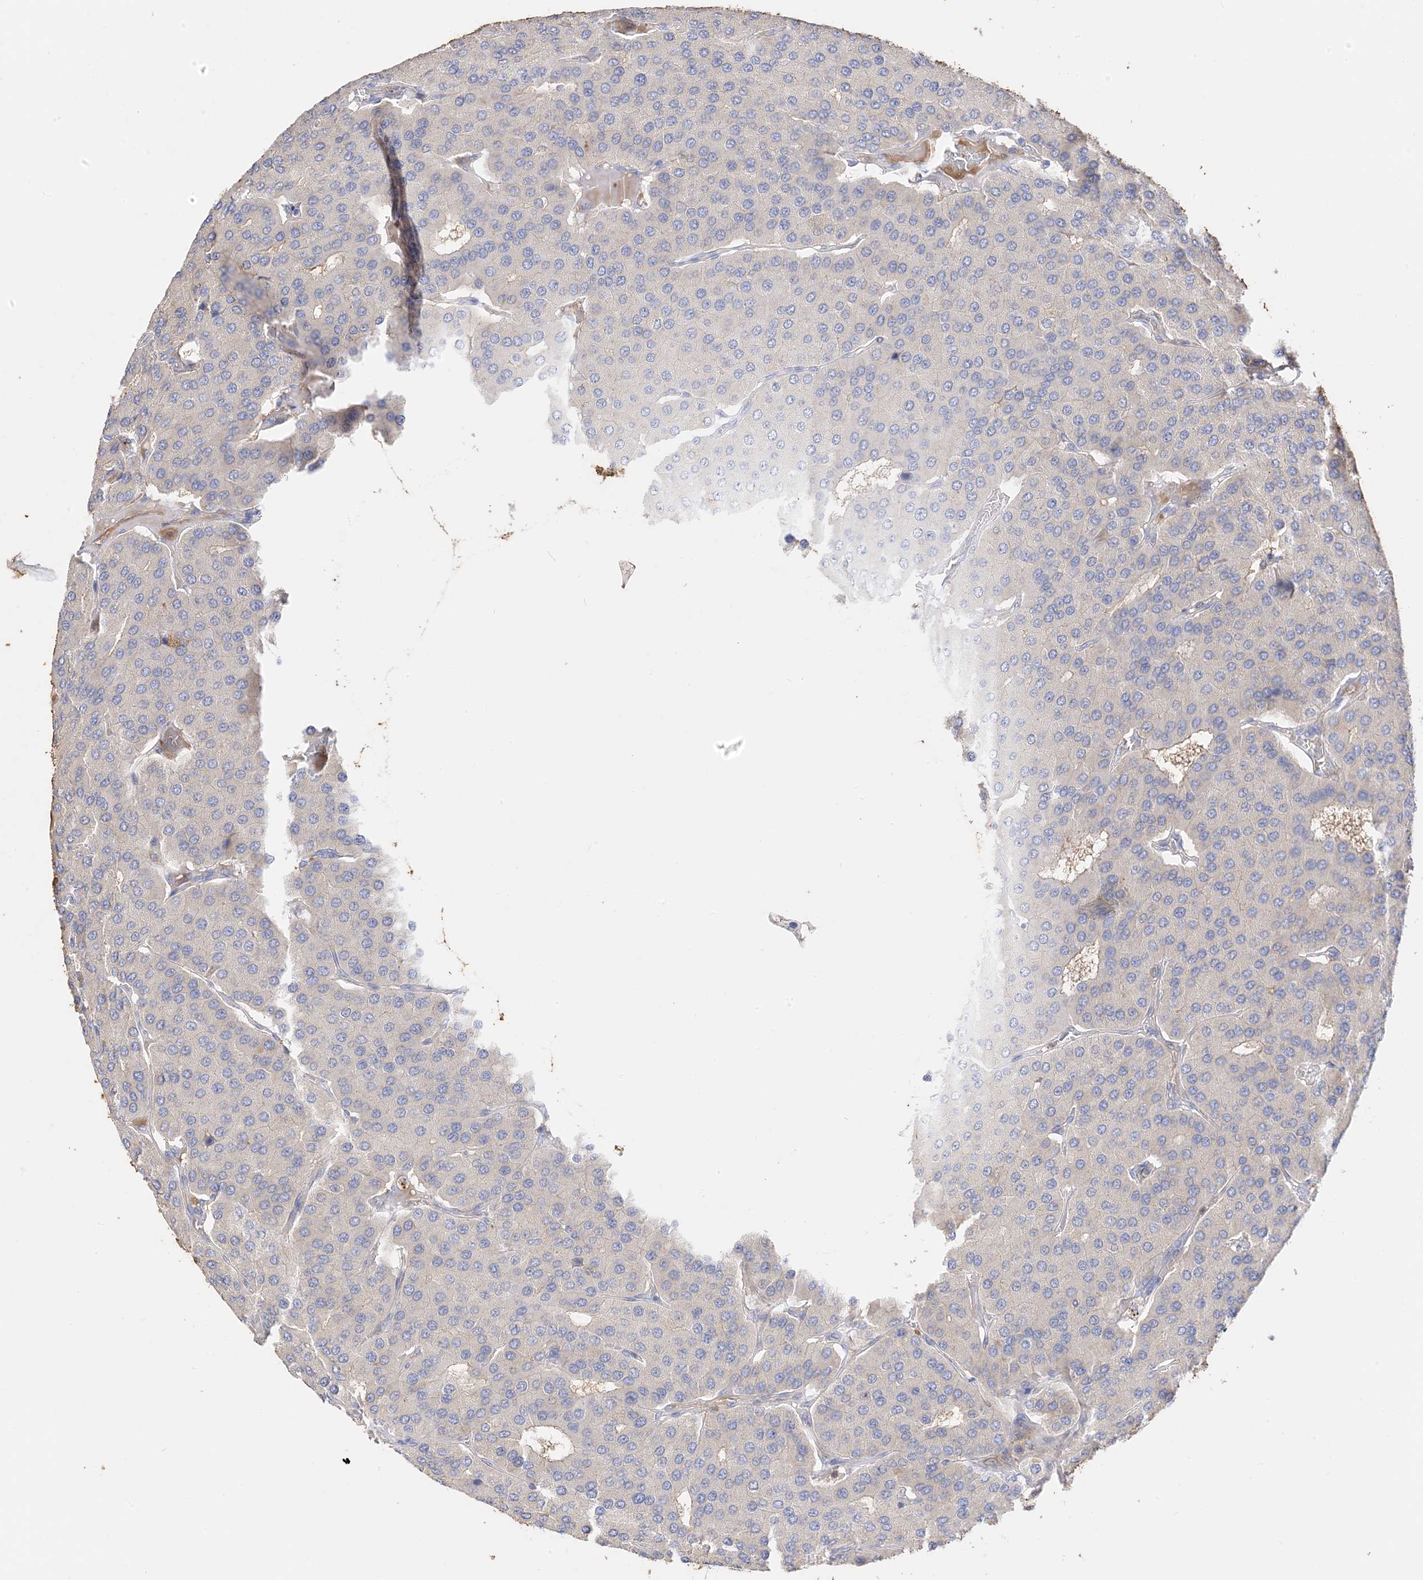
{"staining": {"intensity": "negative", "quantity": "none", "location": "none"}, "tissue": "parathyroid gland", "cell_type": "Glandular cells", "image_type": "normal", "snomed": [{"axis": "morphology", "description": "Normal tissue, NOS"}, {"axis": "morphology", "description": "Adenoma, NOS"}, {"axis": "topography", "description": "Parathyroid gland"}], "caption": "Parathyroid gland was stained to show a protein in brown. There is no significant staining in glandular cells.", "gene": "ARV1", "patient": {"sex": "female", "age": 86}}